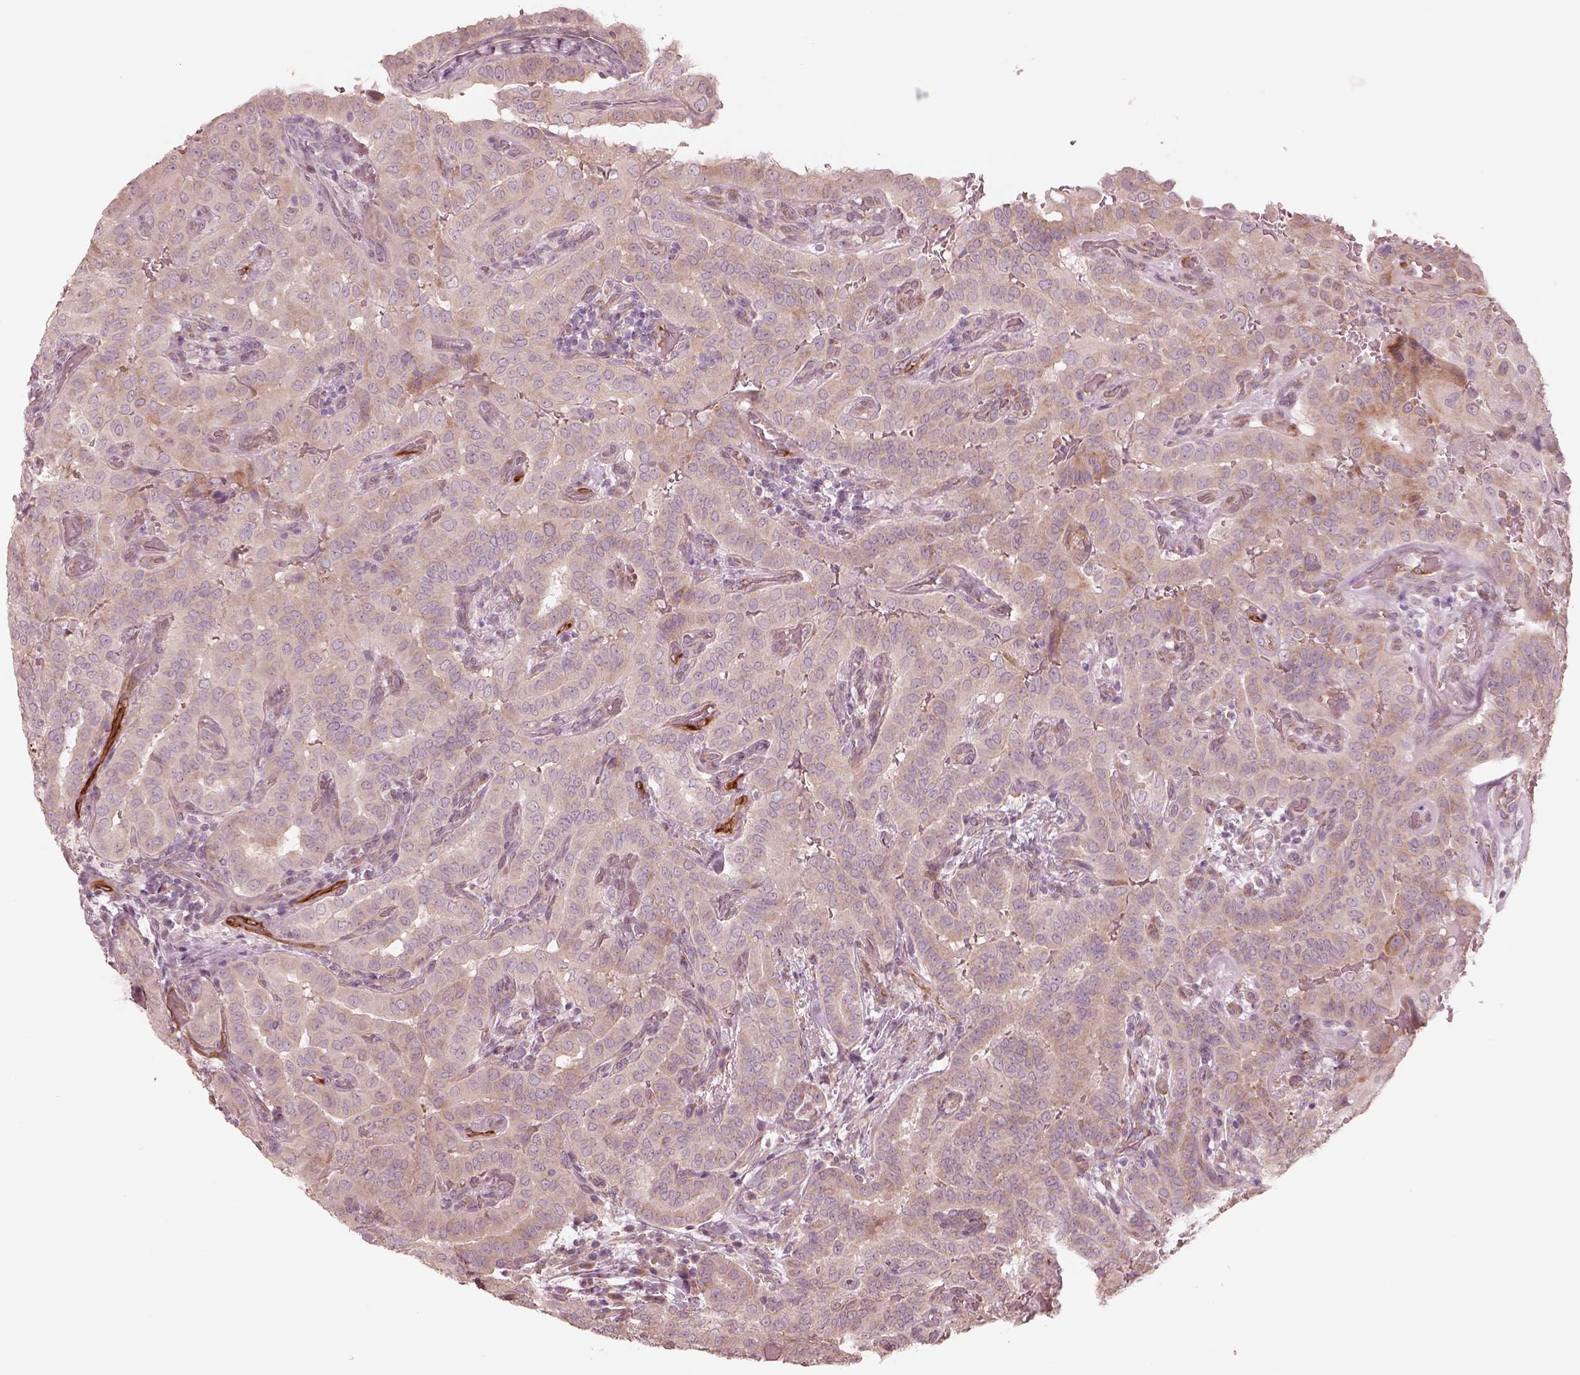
{"staining": {"intensity": "negative", "quantity": "none", "location": "none"}, "tissue": "thyroid cancer", "cell_type": "Tumor cells", "image_type": "cancer", "snomed": [{"axis": "morphology", "description": "Papillary adenocarcinoma, NOS"}, {"axis": "morphology", "description": "Papillary adenoma metastatic"}, {"axis": "topography", "description": "Thyroid gland"}], "caption": "Immunohistochemistry (IHC) image of papillary adenoma metastatic (thyroid) stained for a protein (brown), which shows no positivity in tumor cells.", "gene": "RAB3C", "patient": {"sex": "female", "age": 50}}